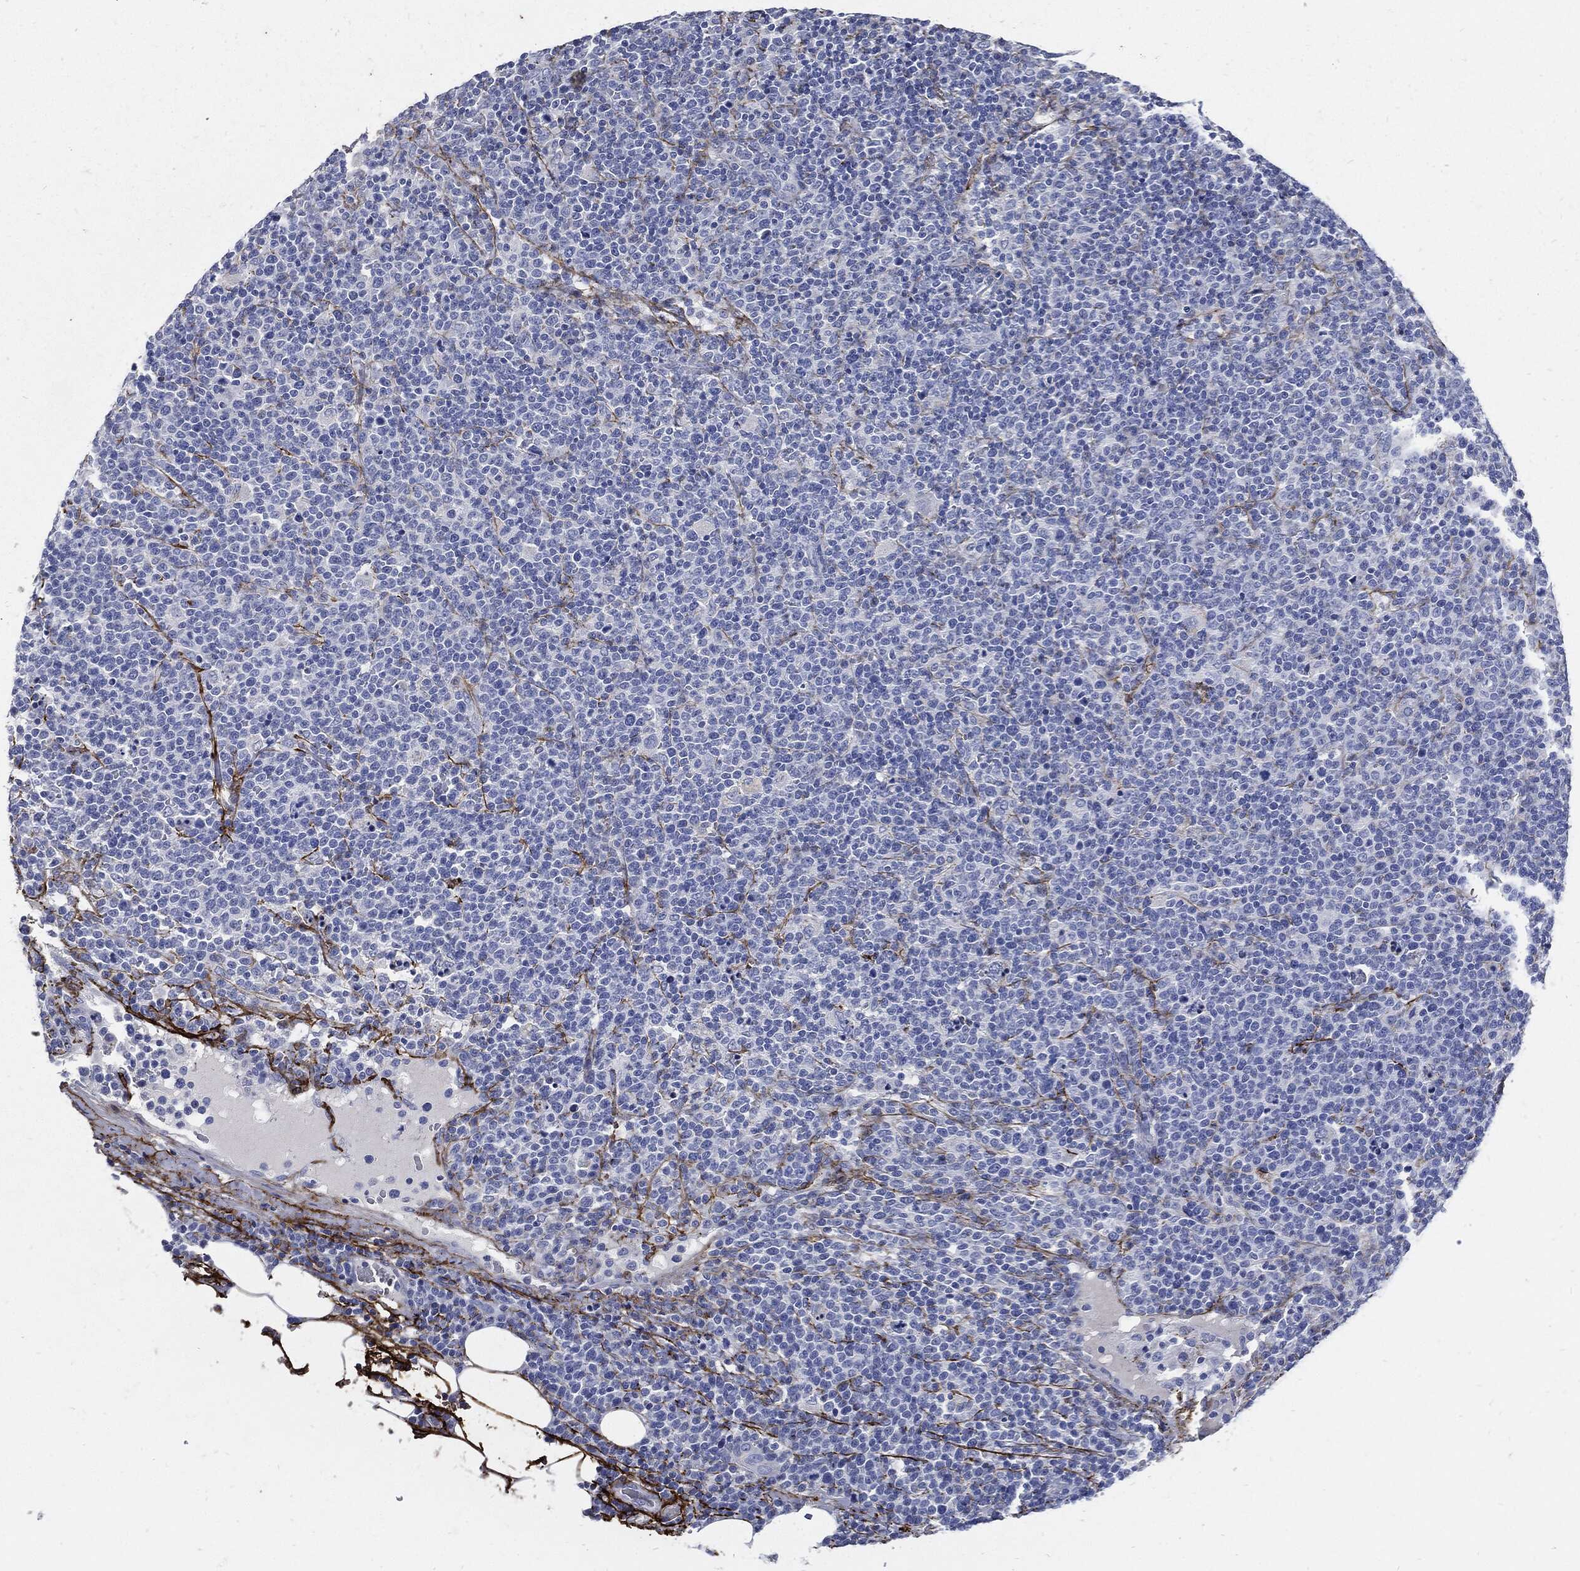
{"staining": {"intensity": "negative", "quantity": "none", "location": "none"}, "tissue": "lymphoma", "cell_type": "Tumor cells", "image_type": "cancer", "snomed": [{"axis": "morphology", "description": "Malignant lymphoma, non-Hodgkin's type, High grade"}, {"axis": "topography", "description": "Lymph node"}], "caption": "Immunohistochemistry histopathology image of neoplastic tissue: human lymphoma stained with DAB reveals no significant protein positivity in tumor cells. (Stains: DAB IHC with hematoxylin counter stain, Microscopy: brightfield microscopy at high magnification).", "gene": "FBN1", "patient": {"sex": "male", "age": 61}}